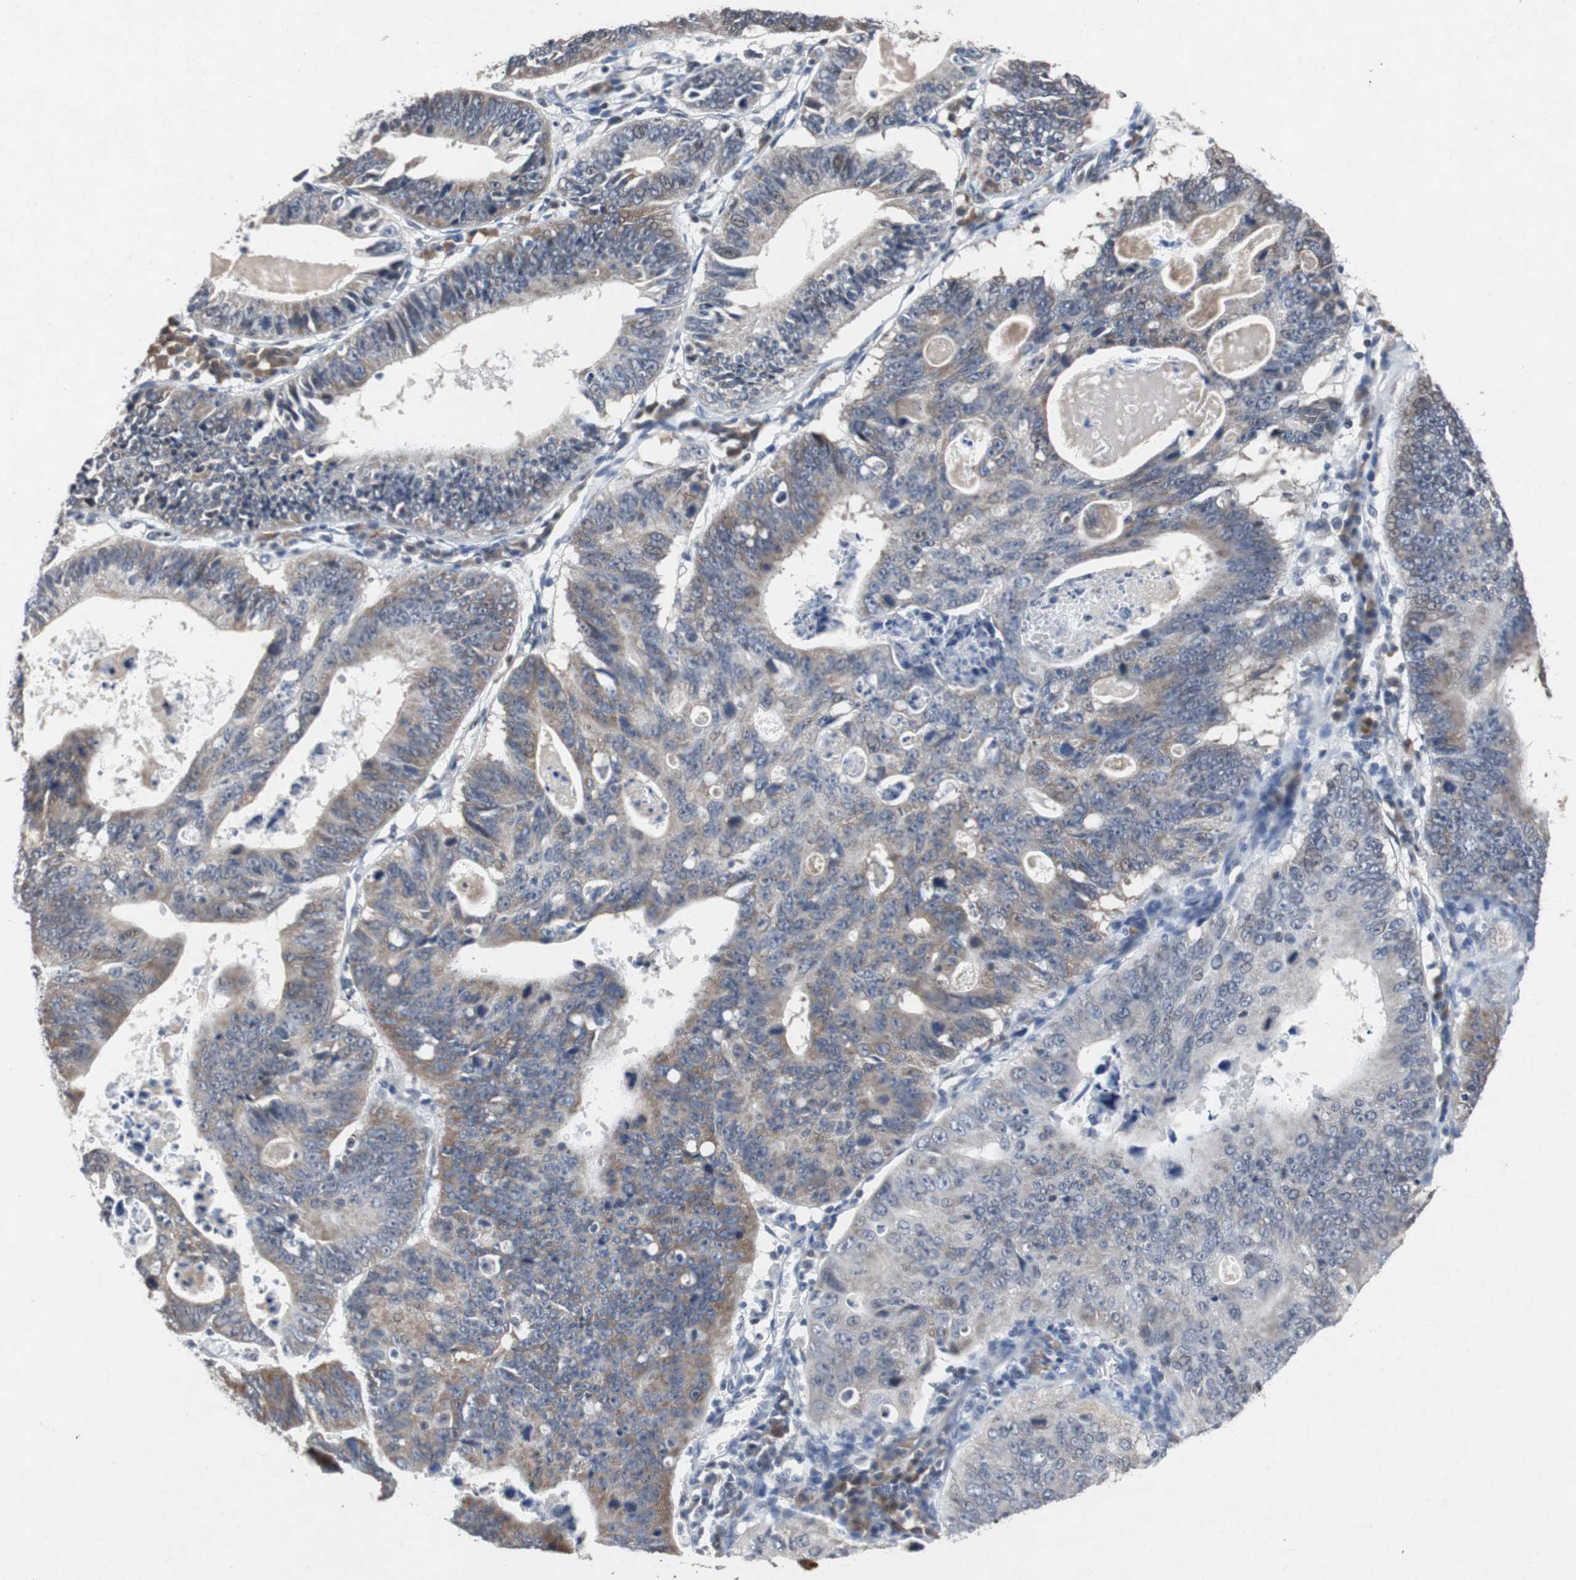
{"staining": {"intensity": "moderate", "quantity": "25%-75%", "location": "cytoplasmic/membranous"}, "tissue": "stomach cancer", "cell_type": "Tumor cells", "image_type": "cancer", "snomed": [{"axis": "morphology", "description": "Adenocarcinoma, NOS"}, {"axis": "topography", "description": "Stomach"}], "caption": "A brown stain labels moderate cytoplasmic/membranous positivity of a protein in stomach cancer tumor cells.", "gene": "TP63", "patient": {"sex": "male", "age": 59}}